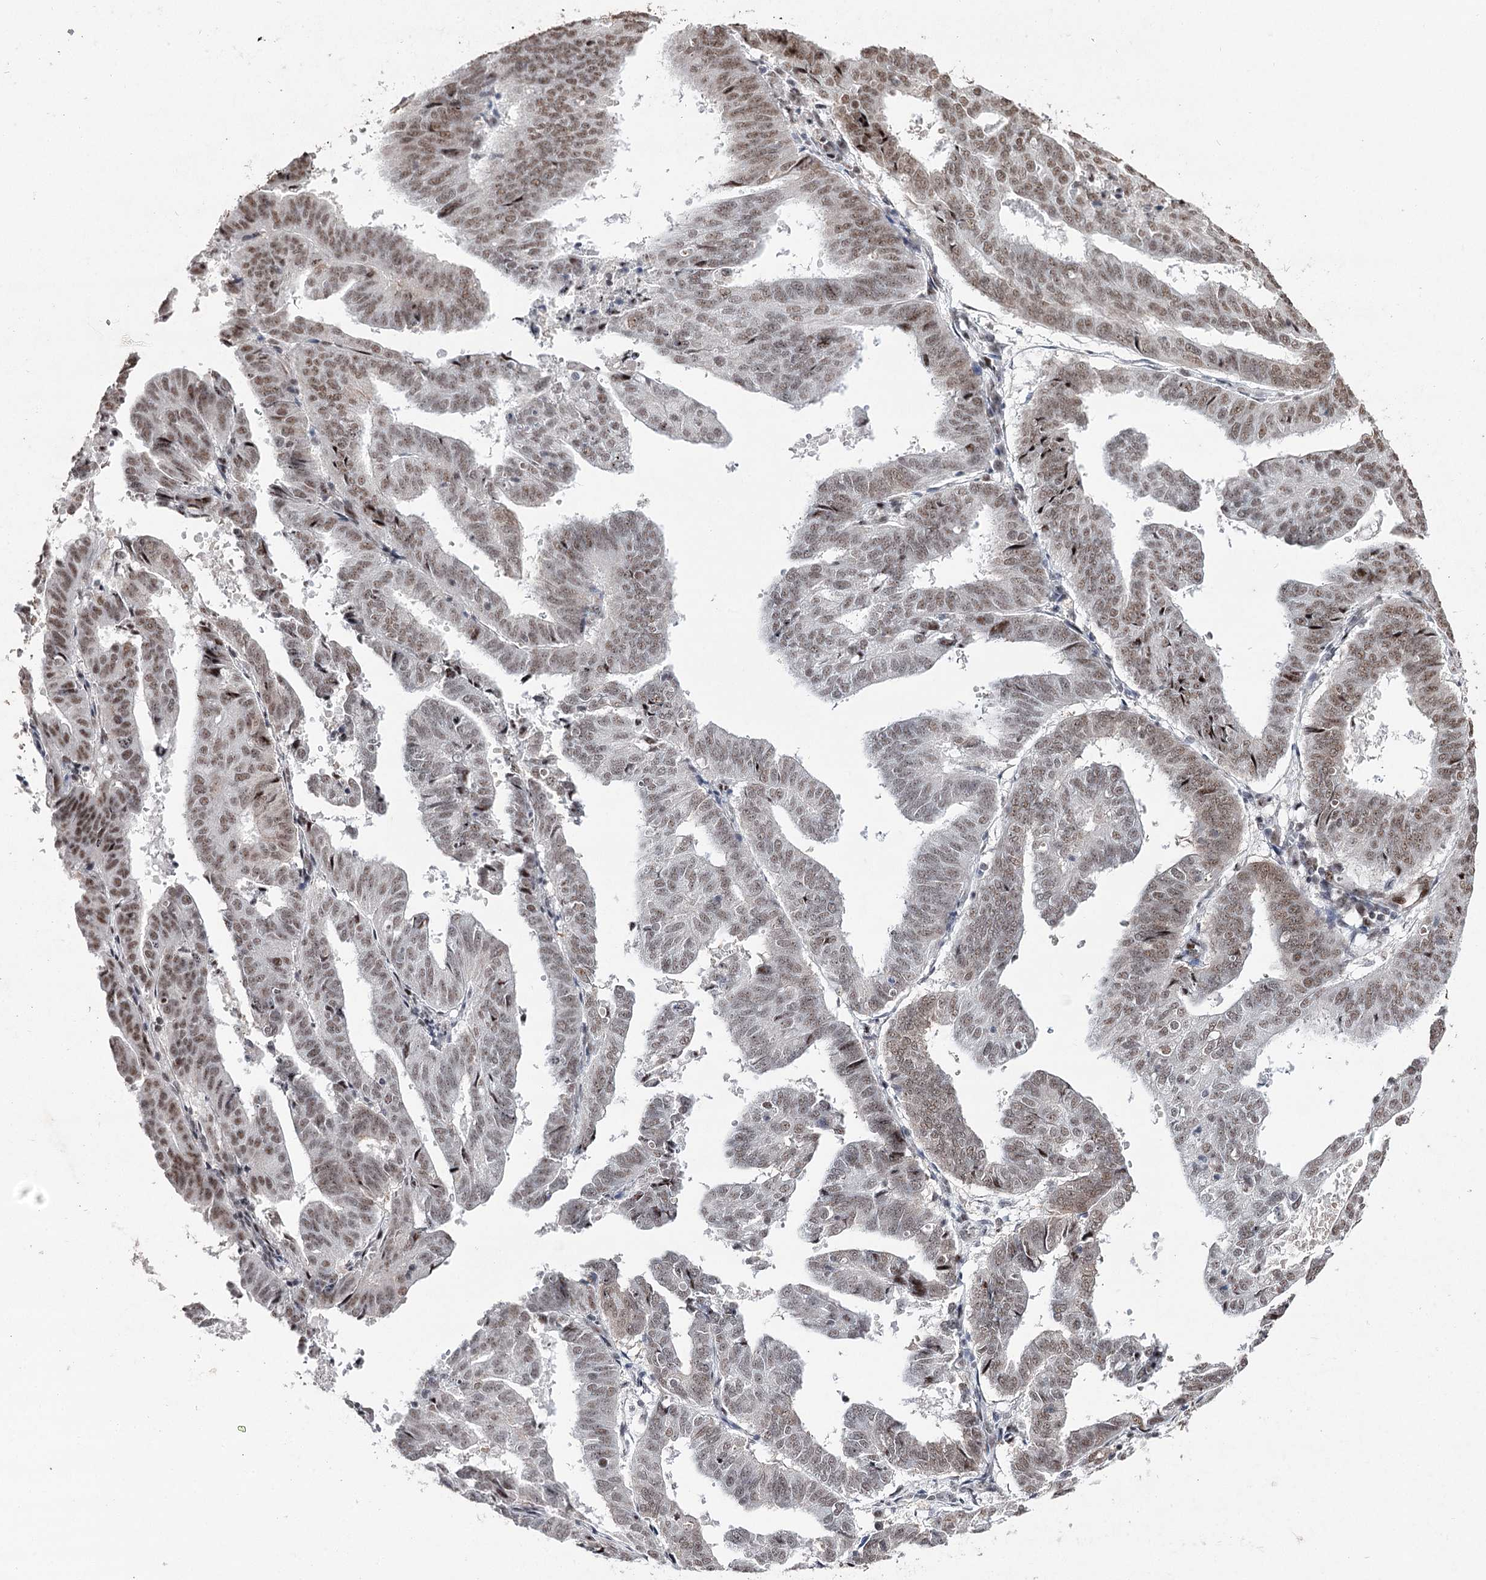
{"staining": {"intensity": "moderate", "quantity": ">75%", "location": "nuclear"}, "tissue": "endometrial cancer", "cell_type": "Tumor cells", "image_type": "cancer", "snomed": [{"axis": "morphology", "description": "Adenocarcinoma, NOS"}, {"axis": "topography", "description": "Uterus"}], "caption": "IHC image of neoplastic tissue: human endometrial adenocarcinoma stained using immunohistochemistry (IHC) demonstrates medium levels of moderate protein expression localized specifically in the nuclear of tumor cells, appearing as a nuclear brown color.", "gene": "PDCD4", "patient": {"sex": "female", "age": 77}}